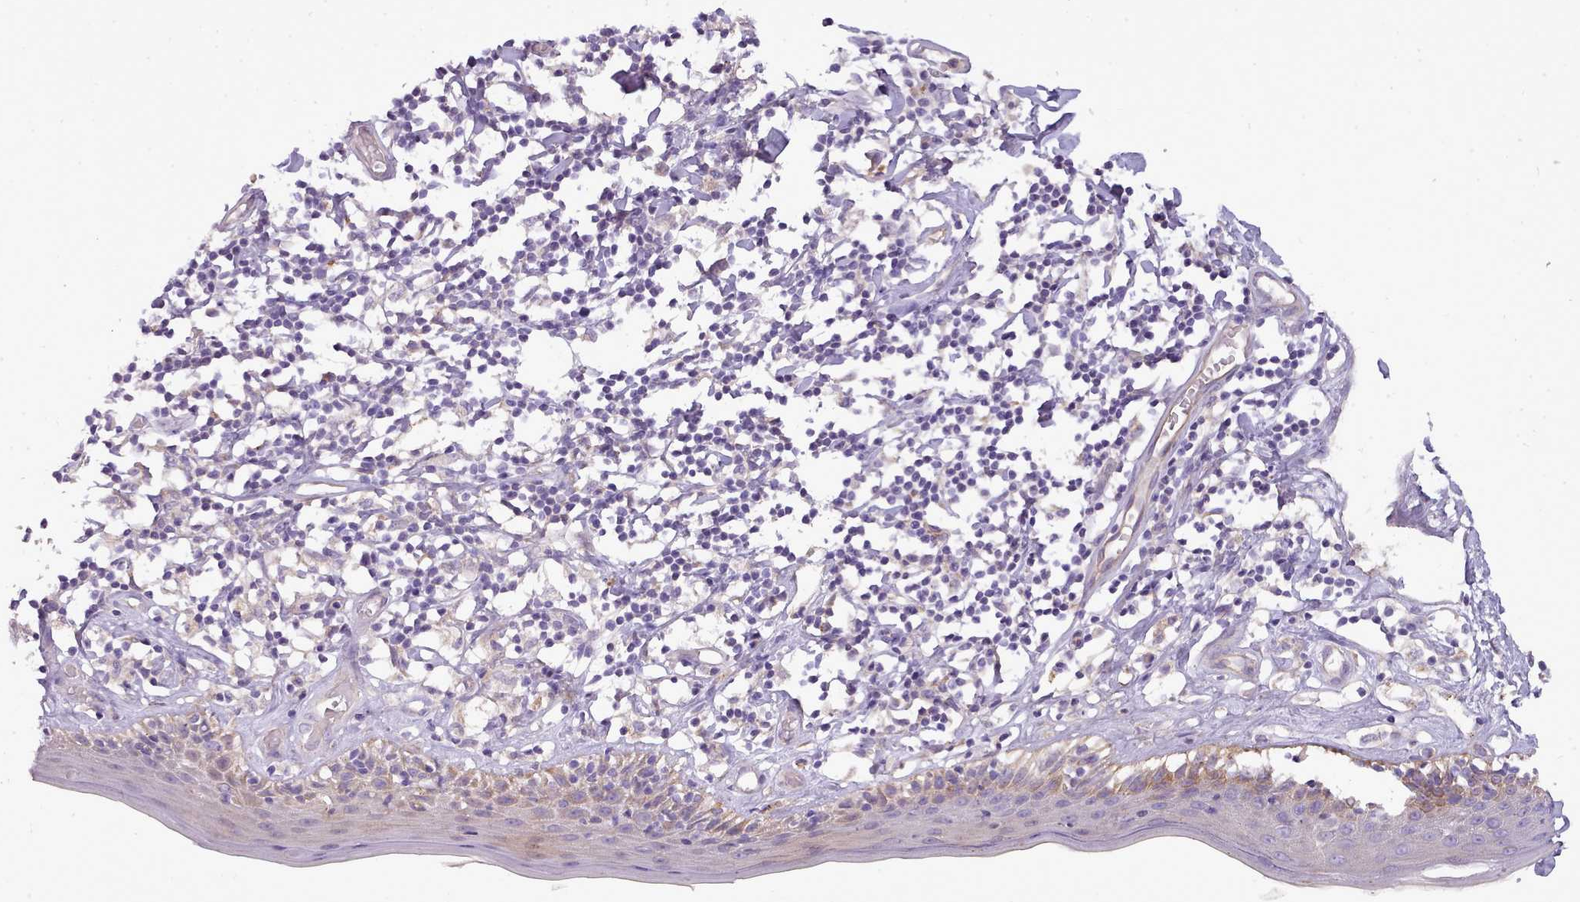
{"staining": {"intensity": "moderate", "quantity": "<25%", "location": "cytoplasmic/membranous"}, "tissue": "skin", "cell_type": "Epidermal cells", "image_type": "normal", "snomed": [{"axis": "morphology", "description": "Normal tissue, NOS"}, {"axis": "topography", "description": "Adipose tissue"}, {"axis": "topography", "description": "Vascular tissue"}, {"axis": "topography", "description": "Vulva"}, {"axis": "topography", "description": "Peripheral nerve tissue"}], "caption": "Protein staining exhibits moderate cytoplasmic/membranous expression in about <25% of epidermal cells in benign skin. (IHC, brightfield microscopy, high magnification).", "gene": "NTN4", "patient": {"sex": "female", "age": 86}}